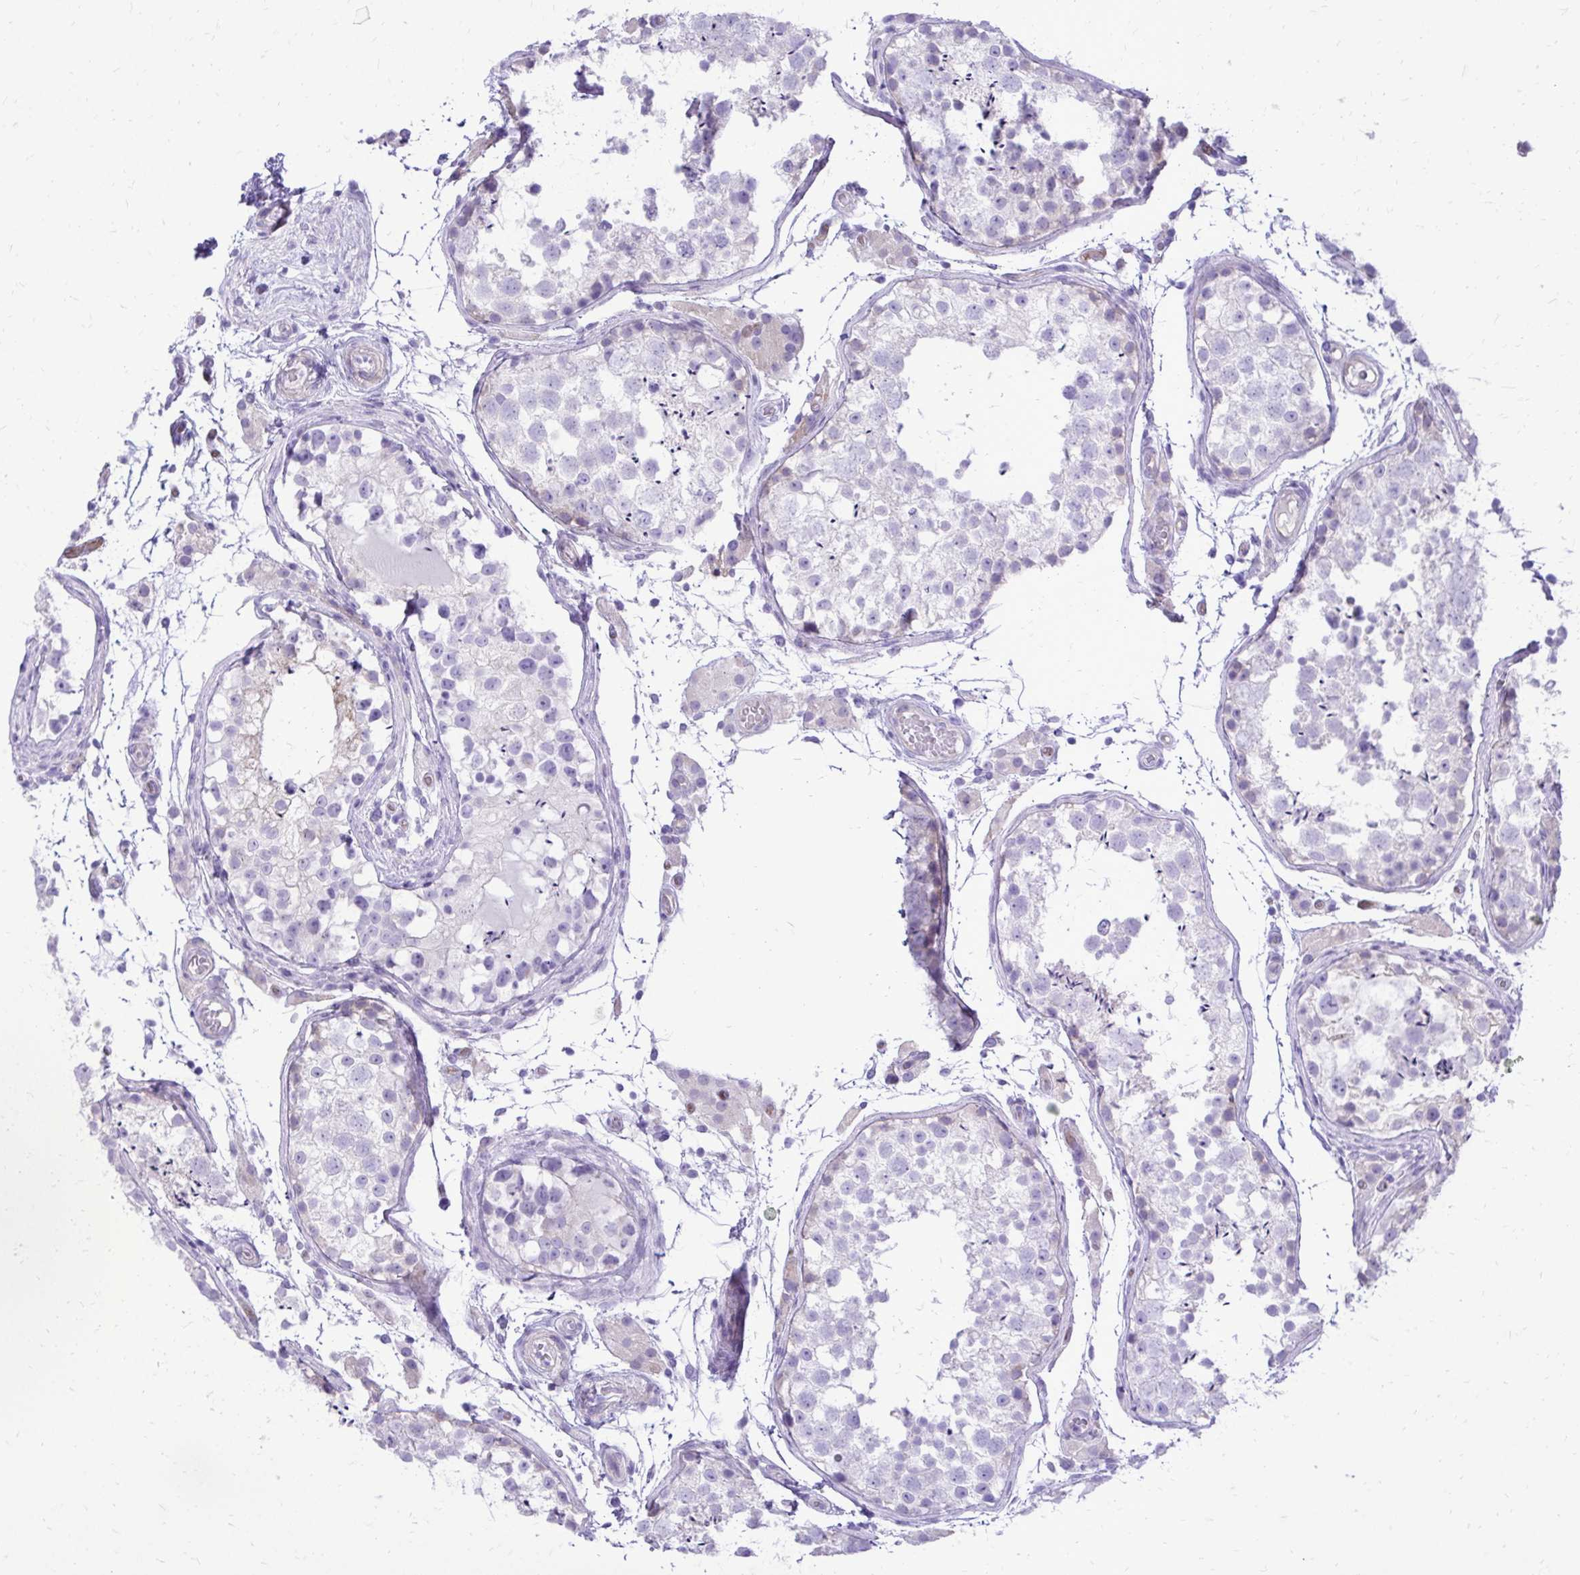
{"staining": {"intensity": "moderate", "quantity": "<25%", "location": "cytoplasmic/membranous"}, "tissue": "testis", "cell_type": "Cells in seminiferous ducts", "image_type": "normal", "snomed": [{"axis": "morphology", "description": "Normal tissue, NOS"}, {"axis": "morphology", "description": "Seminoma, NOS"}, {"axis": "topography", "description": "Testis"}], "caption": "Protein expression analysis of benign testis exhibits moderate cytoplasmic/membranous expression in about <25% of cells in seminiferous ducts.", "gene": "PELI3", "patient": {"sex": "male", "age": 29}}